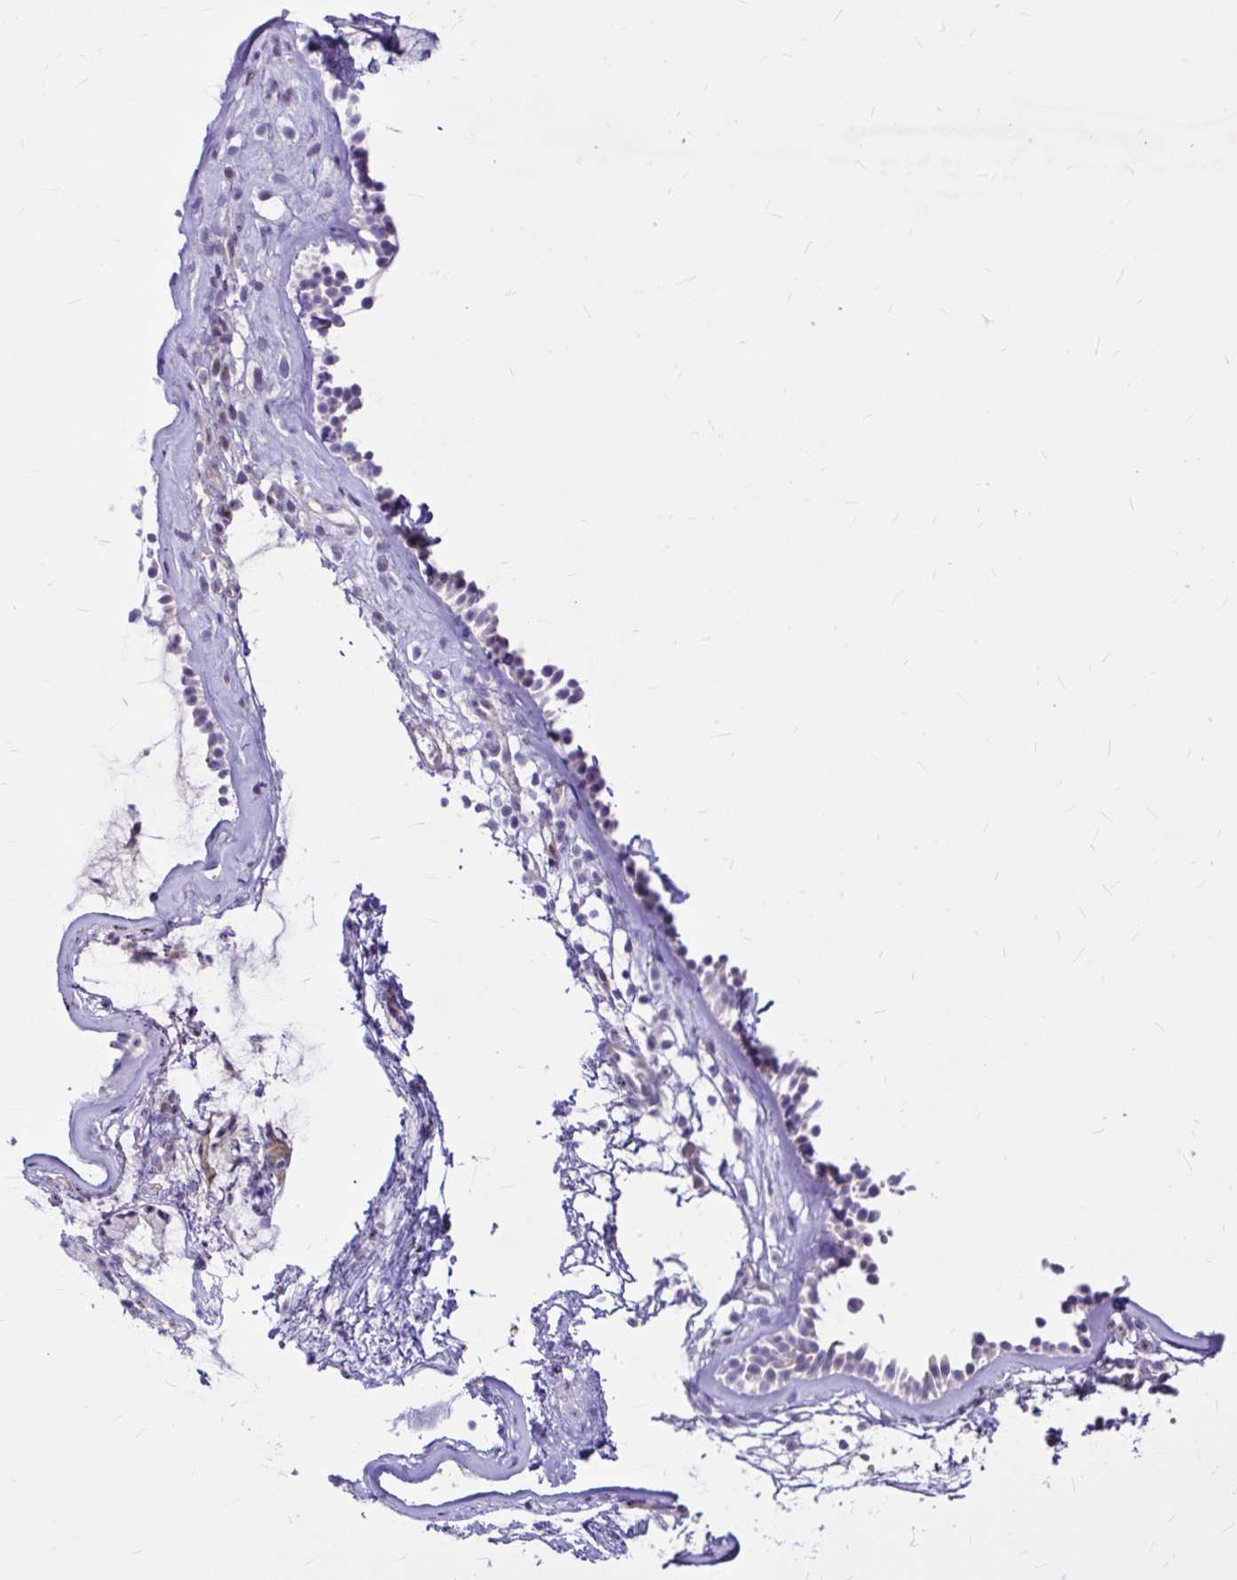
{"staining": {"intensity": "negative", "quantity": "none", "location": "none"}, "tissue": "nasopharynx", "cell_type": "Respiratory epithelial cells", "image_type": "normal", "snomed": [{"axis": "morphology", "description": "Normal tissue, NOS"}, {"axis": "topography", "description": "Nasopharynx"}], "caption": "A high-resolution histopathology image shows IHC staining of benign nasopharynx, which reveals no significant staining in respiratory epithelial cells.", "gene": "GABBR2", "patient": {"sex": "female", "age": 70}}